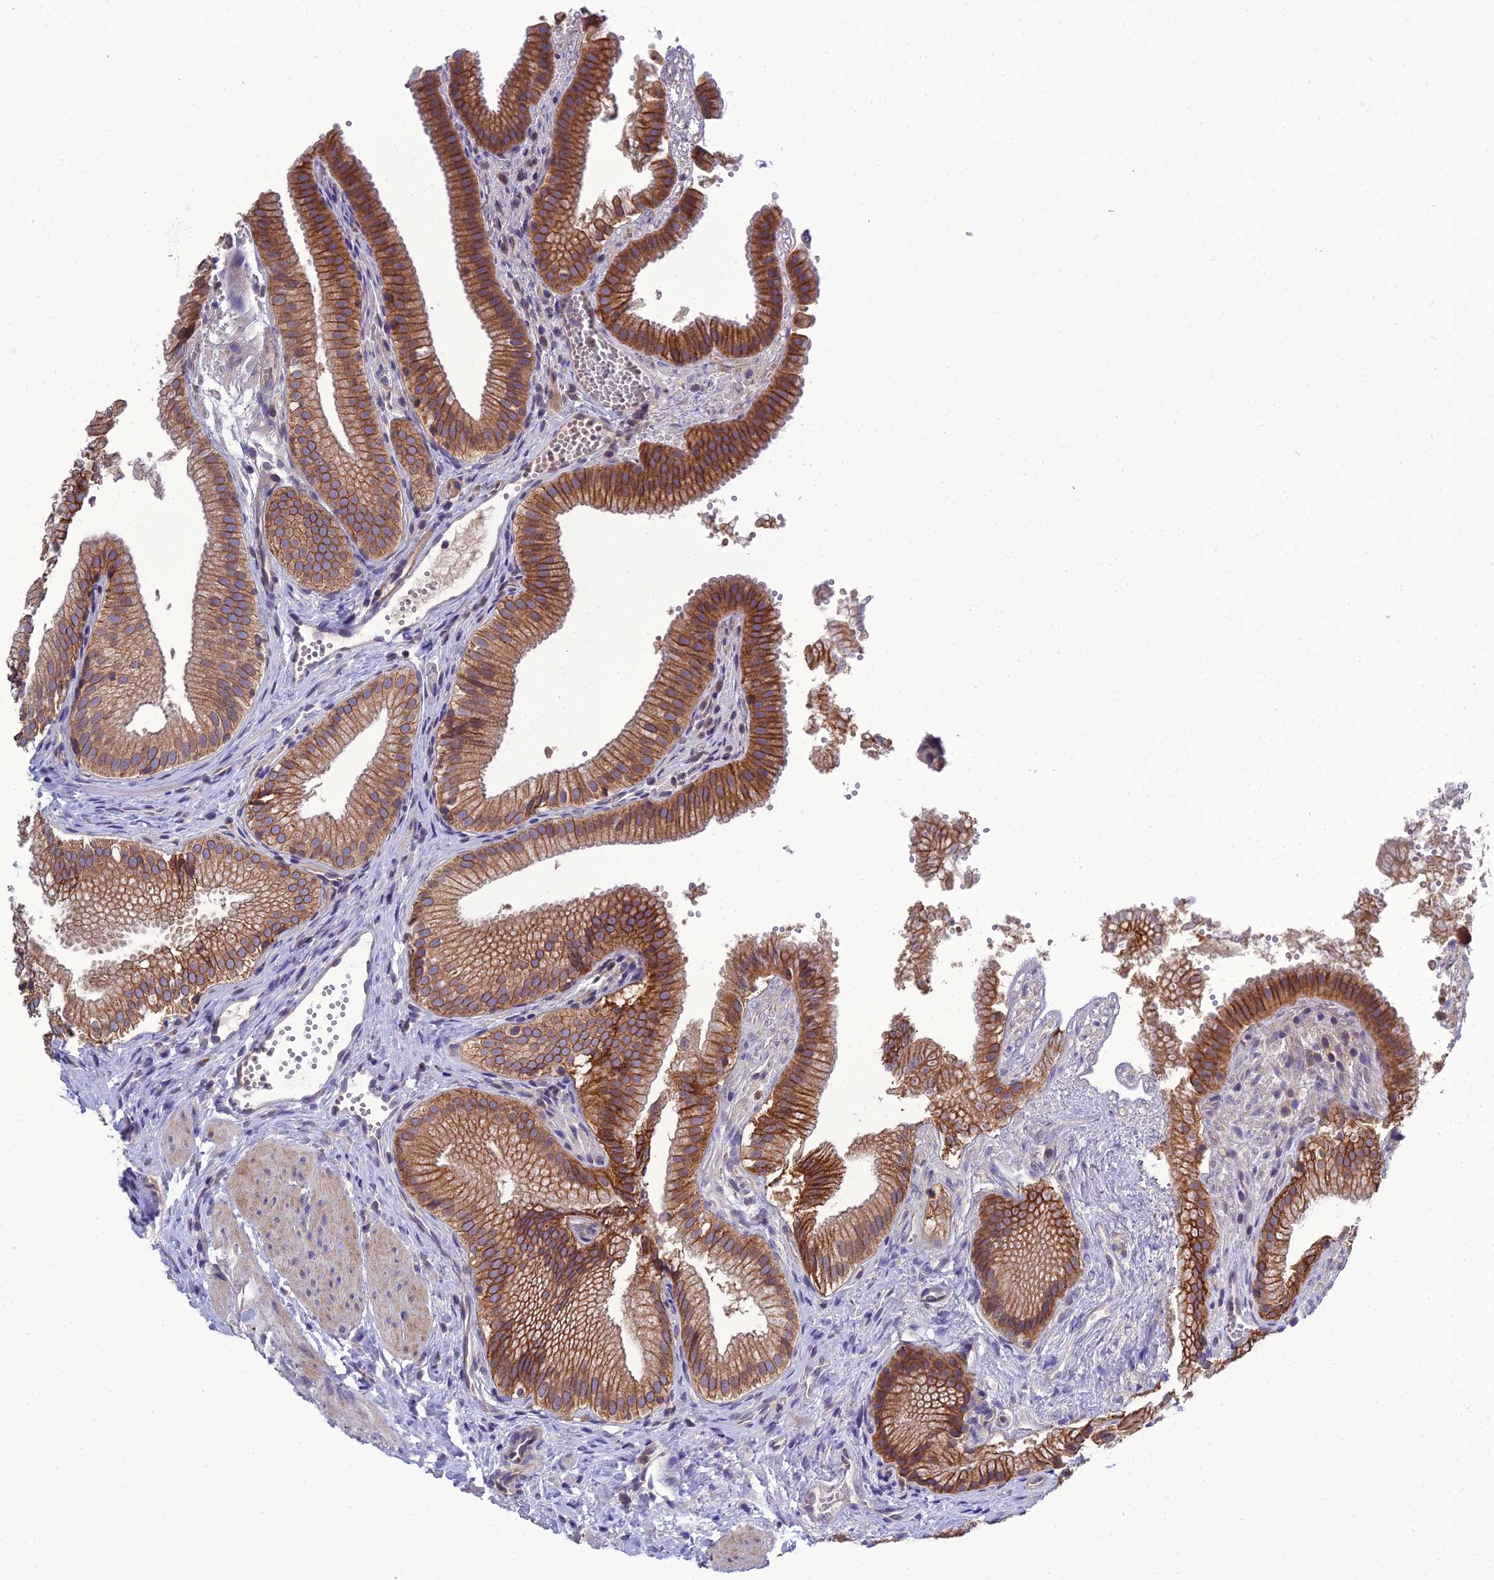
{"staining": {"intensity": "strong", "quantity": ">75%", "location": "cytoplasmic/membranous"}, "tissue": "gallbladder", "cell_type": "Glandular cells", "image_type": "normal", "snomed": [{"axis": "morphology", "description": "Normal tissue, NOS"}, {"axis": "topography", "description": "Gallbladder"}], "caption": "Protein expression analysis of unremarkable human gallbladder reveals strong cytoplasmic/membranous staining in approximately >75% of glandular cells. The staining was performed using DAB (3,3'-diaminobenzidine), with brown indicating positive protein expression. Nuclei are stained blue with hematoxylin.", "gene": "GOLPH3", "patient": {"sex": "female", "age": 30}}